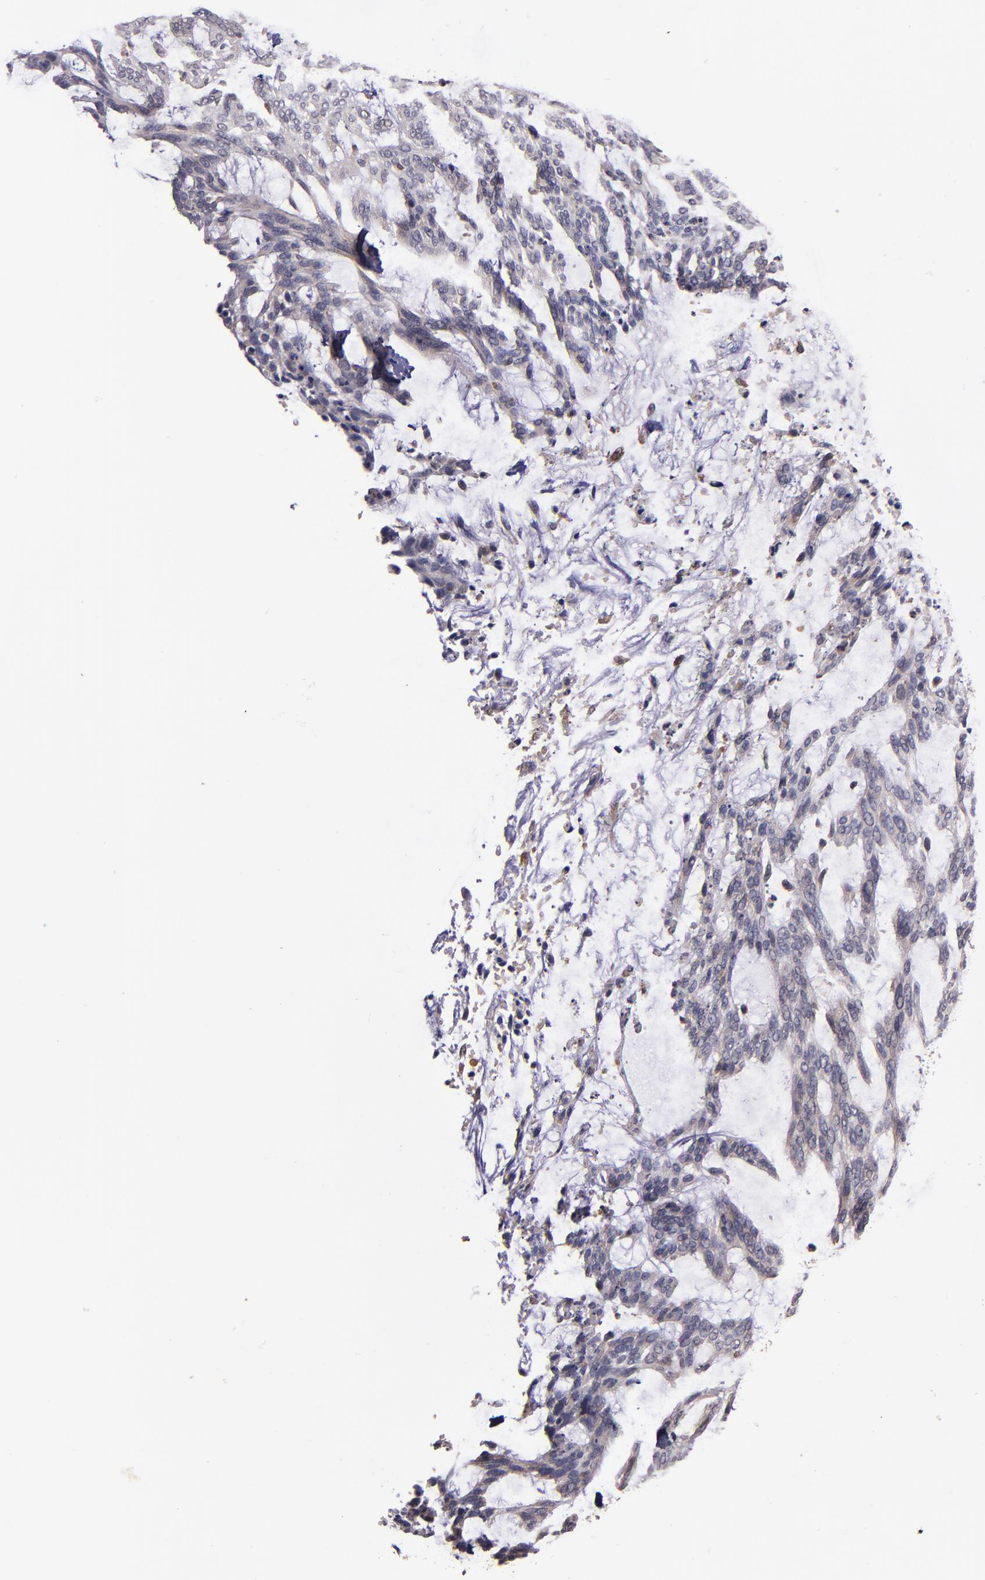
{"staining": {"intensity": "weak", "quantity": ">75%", "location": "cytoplasmic/membranous"}, "tissue": "skin cancer", "cell_type": "Tumor cells", "image_type": "cancer", "snomed": [{"axis": "morphology", "description": "Normal tissue, NOS"}, {"axis": "morphology", "description": "Basal cell carcinoma"}, {"axis": "topography", "description": "Skin"}], "caption": "Tumor cells reveal low levels of weak cytoplasmic/membranous staining in about >75% of cells in human basal cell carcinoma (skin).", "gene": "PRAF2", "patient": {"sex": "female", "age": 71}}